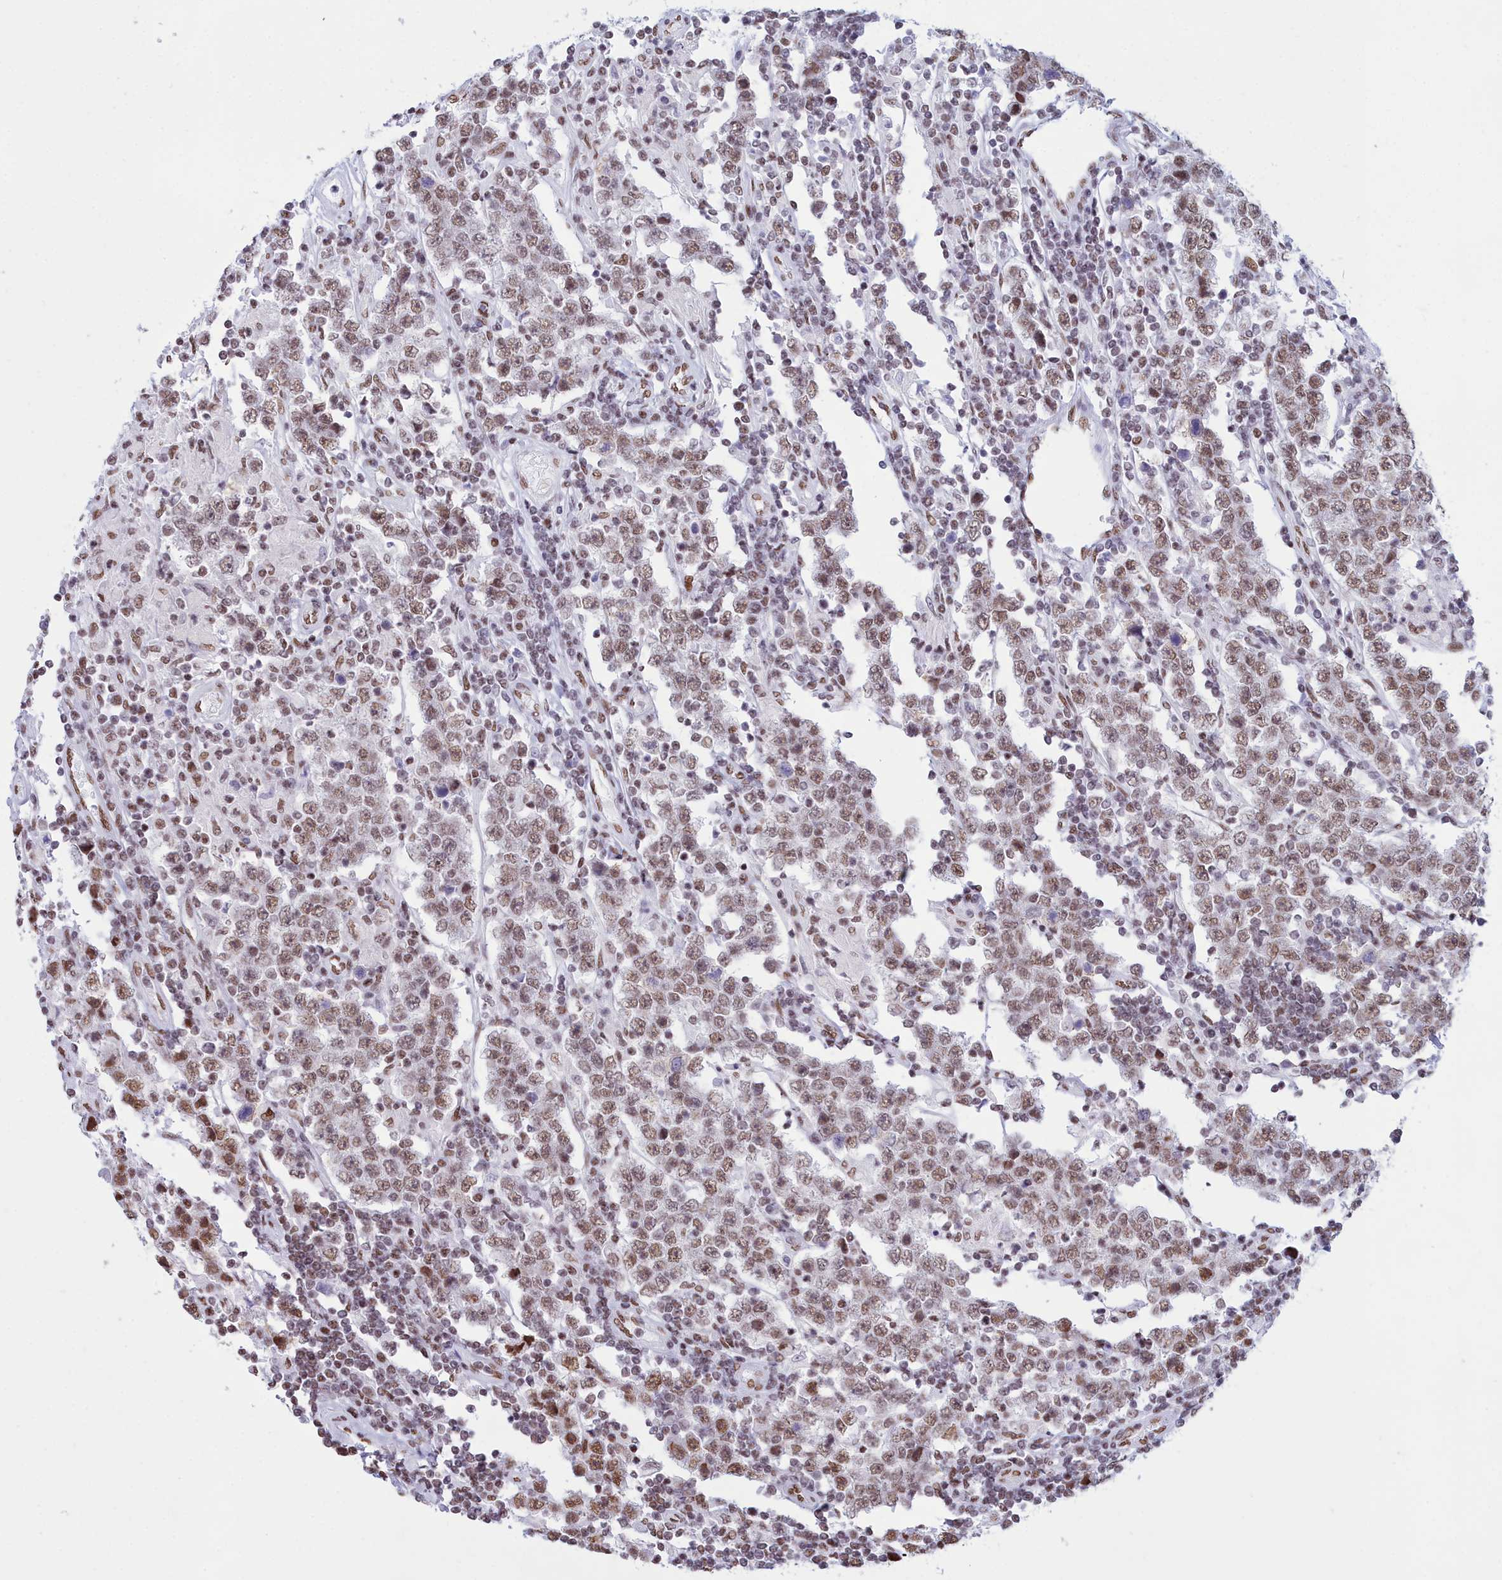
{"staining": {"intensity": "moderate", "quantity": ">75%", "location": "nuclear"}, "tissue": "testis cancer", "cell_type": "Tumor cells", "image_type": "cancer", "snomed": [{"axis": "morphology", "description": "Normal tissue, NOS"}, {"axis": "morphology", "description": "Urothelial carcinoma, High grade"}, {"axis": "morphology", "description": "Seminoma, NOS"}, {"axis": "morphology", "description": "Carcinoma, Embryonal, NOS"}, {"axis": "topography", "description": "Urinary bladder"}, {"axis": "topography", "description": "Testis"}], "caption": "DAB immunohistochemical staining of human testis cancer (high-grade urothelial carcinoma) exhibits moderate nuclear protein expression in approximately >75% of tumor cells.", "gene": "CDC26", "patient": {"sex": "male", "age": 41}}